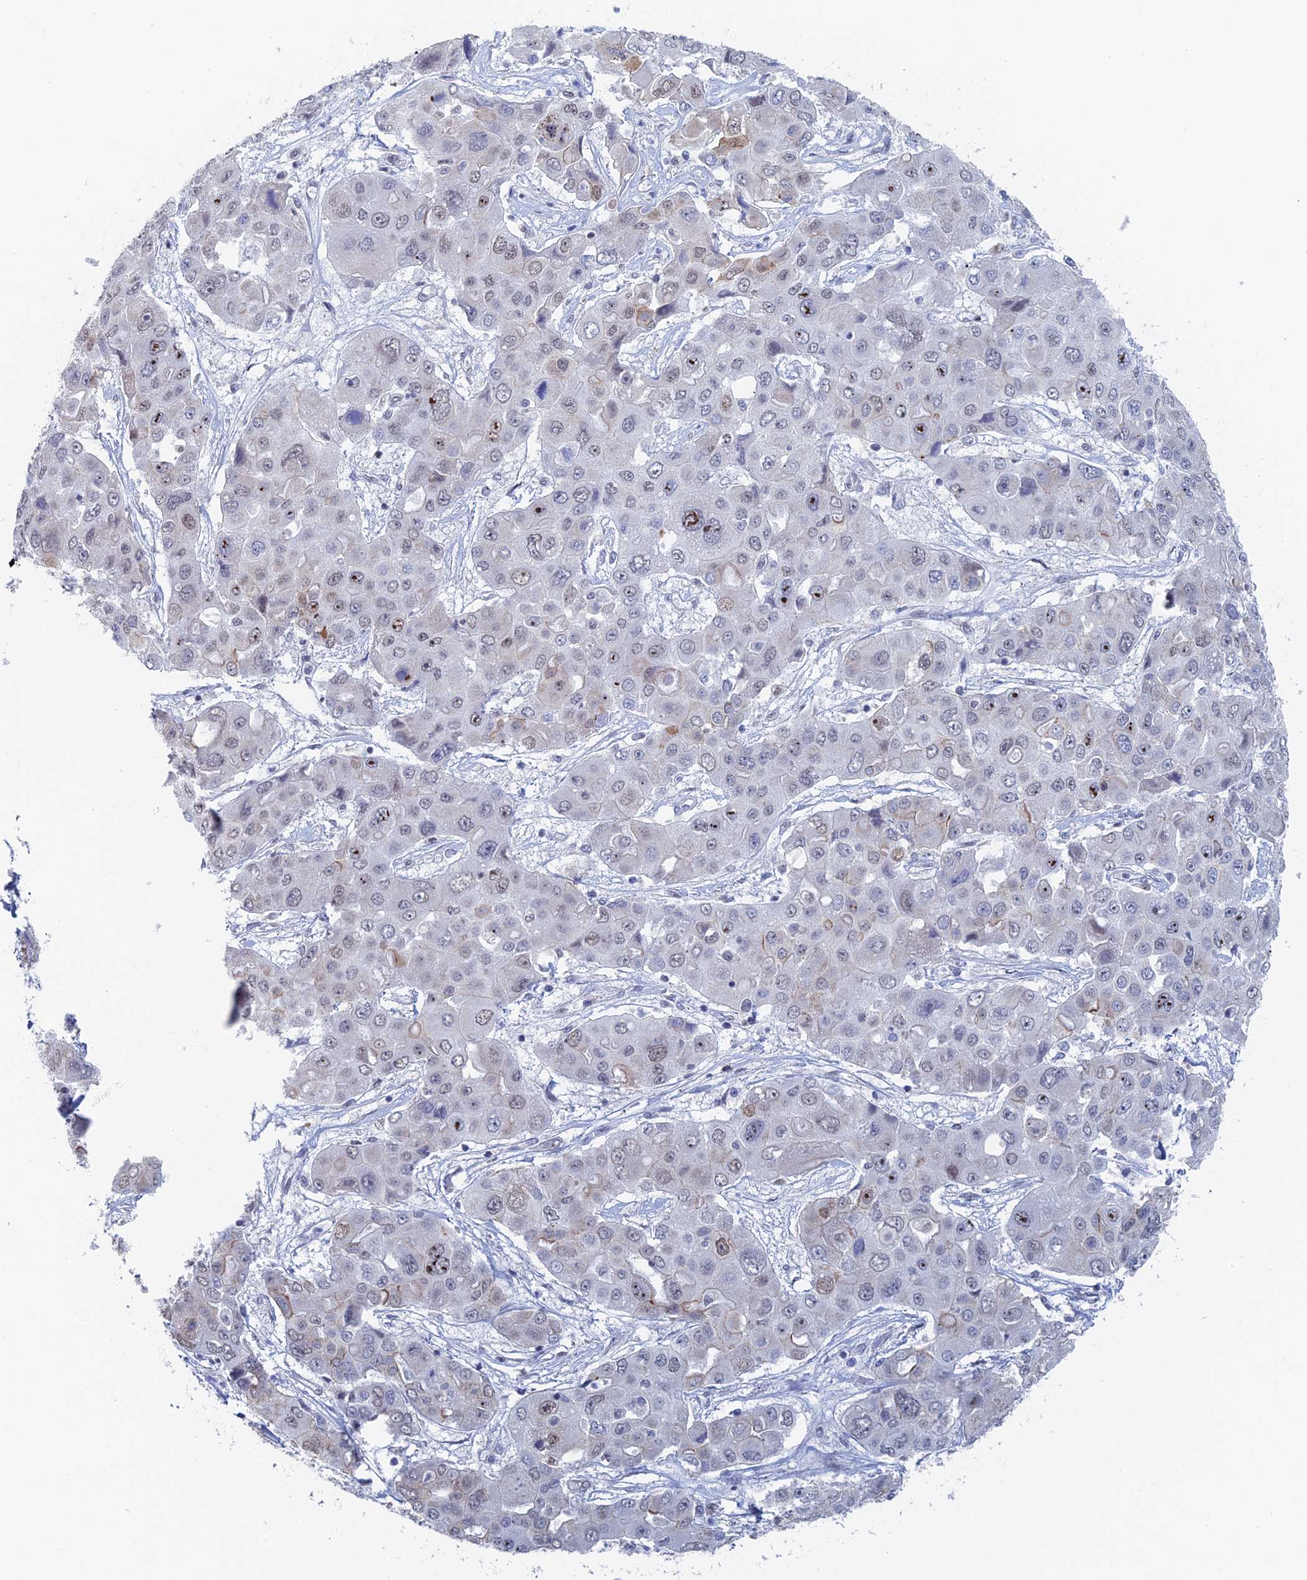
{"staining": {"intensity": "moderate", "quantity": "<25%", "location": "nuclear"}, "tissue": "liver cancer", "cell_type": "Tumor cells", "image_type": "cancer", "snomed": [{"axis": "morphology", "description": "Cholangiocarcinoma"}, {"axis": "topography", "description": "Liver"}], "caption": "Moderate nuclear protein positivity is present in approximately <25% of tumor cells in cholangiocarcinoma (liver).", "gene": "GMNC", "patient": {"sex": "male", "age": 67}}